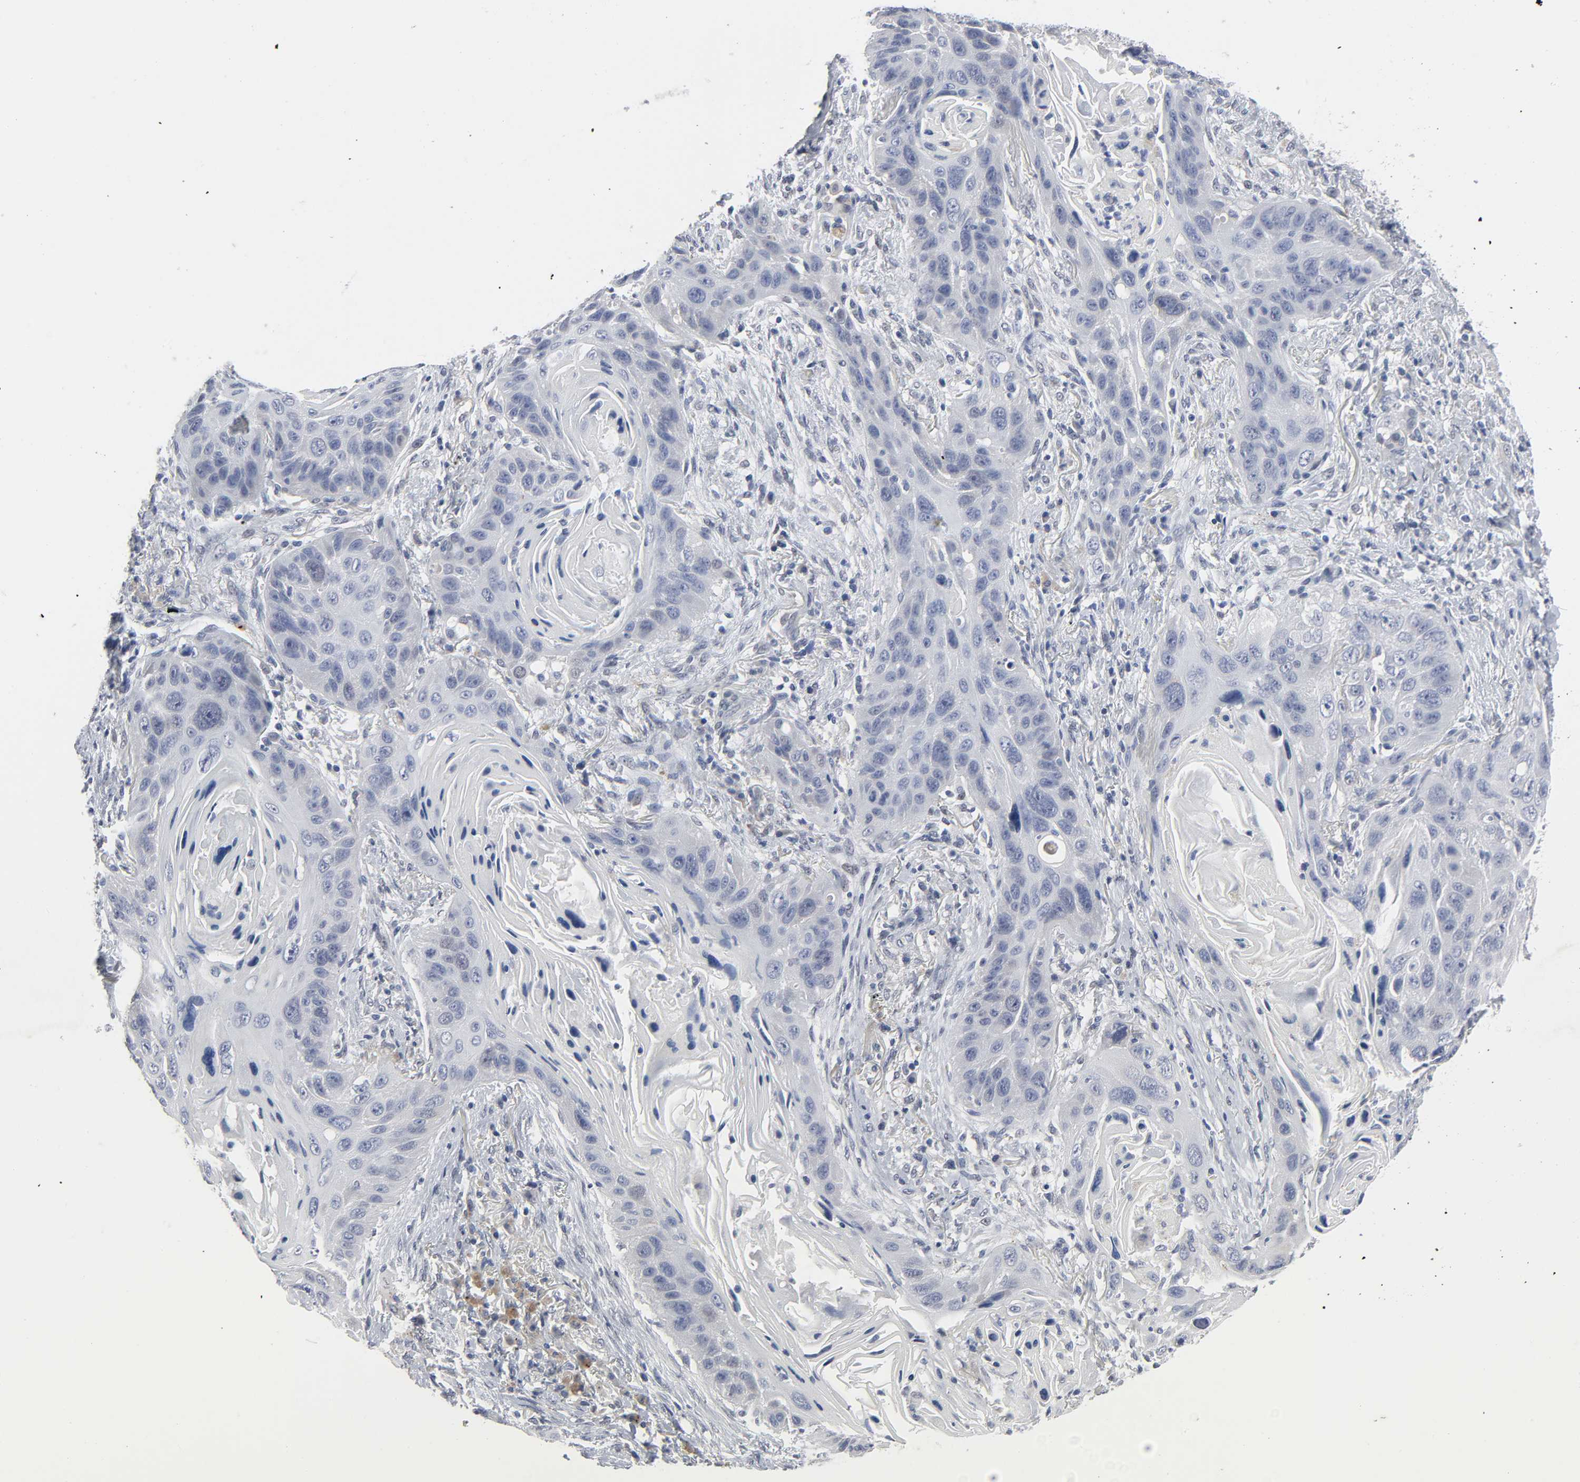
{"staining": {"intensity": "negative", "quantity": "none", "location": "none"}, "tissue": "lung cancer", "cell_type": "Tumor cells", "image_type": "cancer", "snomed": [{"axis": "morphology", "description": "Squamous cell carcinoma, NOS"}, {"axis": "topography", "description": "Lung"}], "caption": "Immunohistochemistry (IHC) photomicrograph of lung squamous cell carcinoma stained for a protein (brown), which reveals no expression in tumor cells.", "gene": "SALL2", "patient": {"sex": "female", "age": 67}}